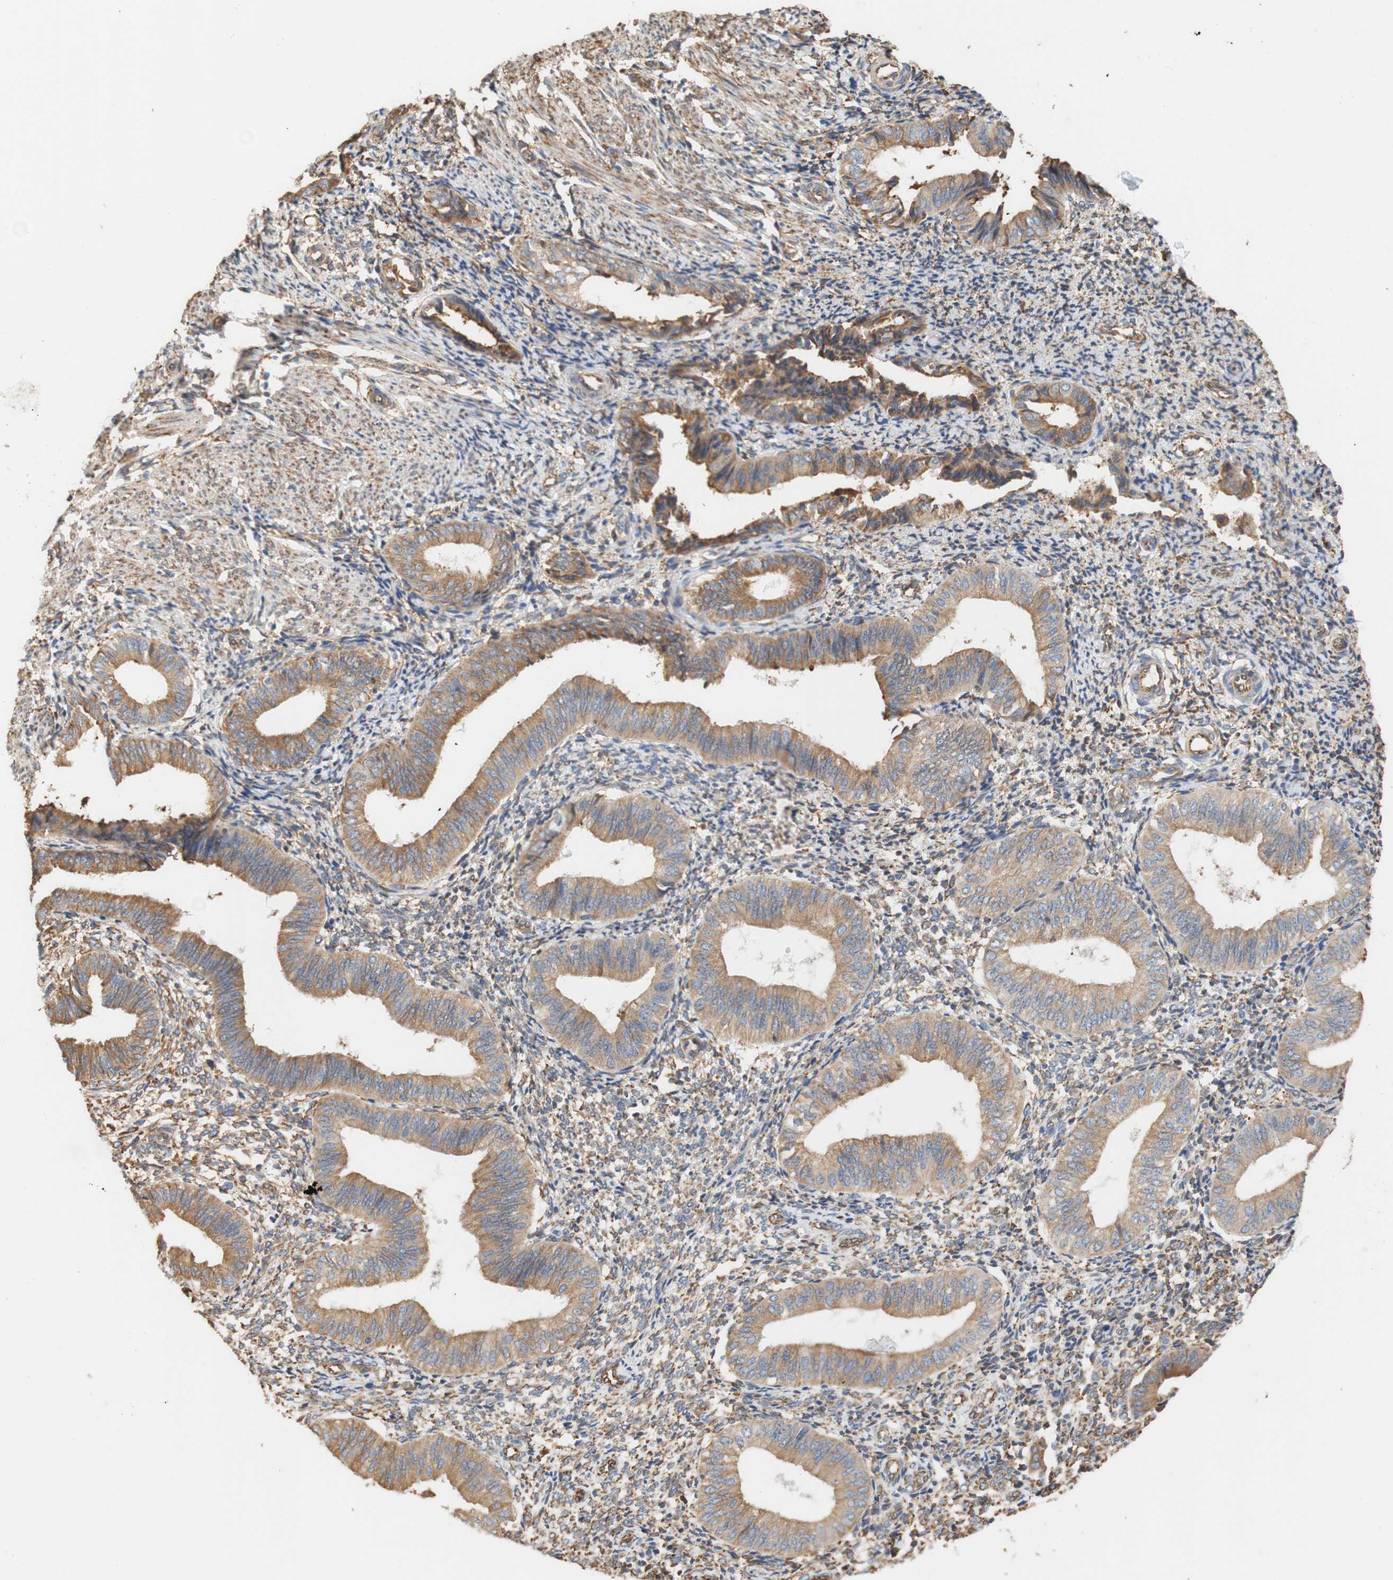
{"staining": {"intensity": "weak", "quantity": "25%-75%", "location": "cytoplasmic/membranous"}, "tissue": "endometrium", "cell_type": "Cells in endometrial stroma", "image_type": "normal", "snomed": [{"axis": "morphology", "description": "Normal tissue, NOS"}, {"axis": "topography", "description": "Endometrium"}], "caption": "Immunohistochemical staining of benign human endometrium shows 25%-75% levels of weak cytoplasmic/membranous protein staining in about 25%-75% of cells in endometrial stroma.", "gene": "EIF2AK4", "patient": {"sex": "female", "age": 50}}